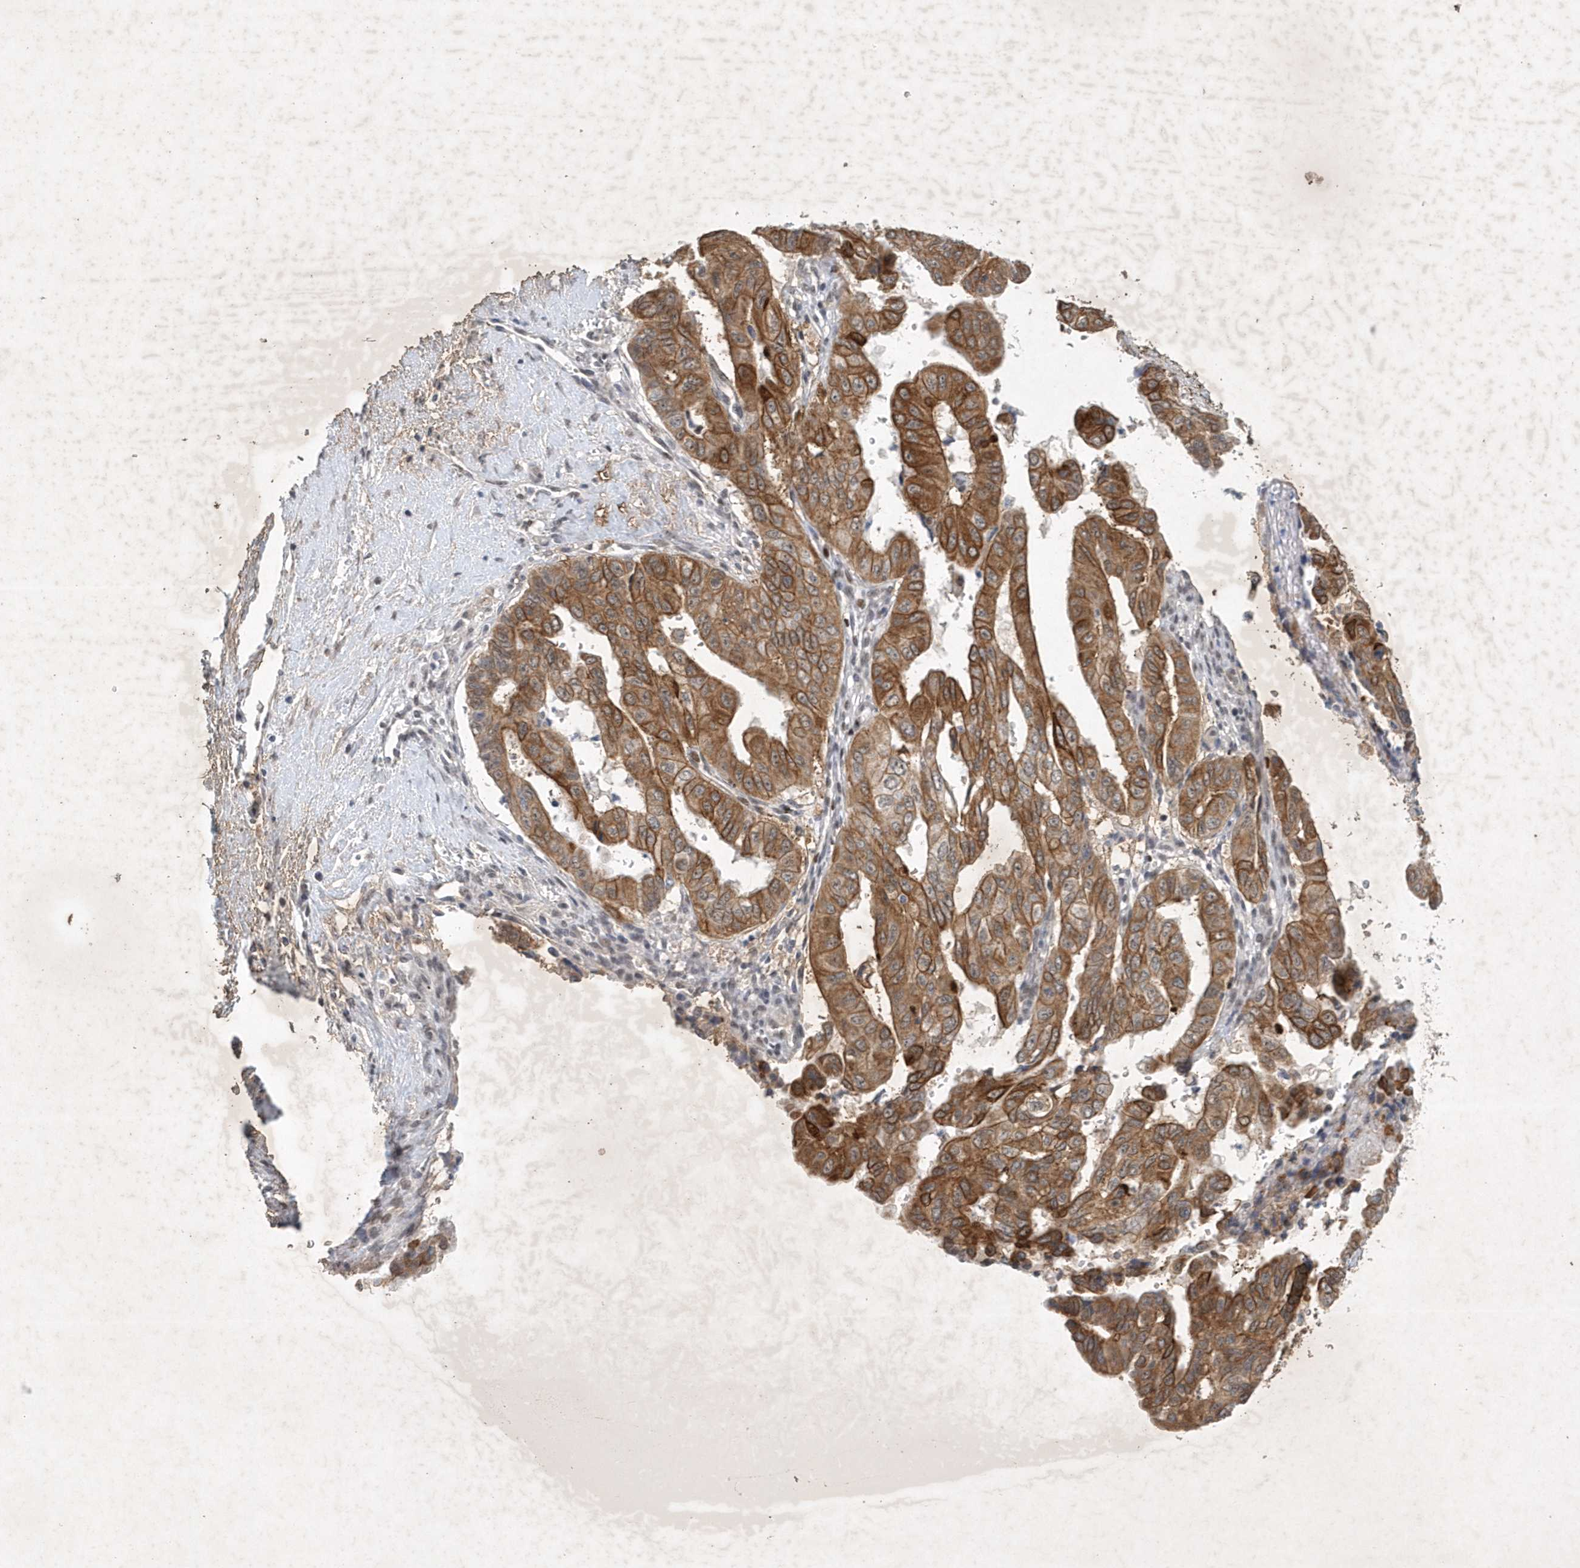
{"staining": {"intensity": "moderate", "quantity": ">75%", "location": "cytoplasmic/membranous"}, "tissue": "pancreatic cancer", "cell_type": "Tumor cells", "image_type": "cancer", "snomed": [{"axis": "morphology", "description": "Adenocarcinoma, NOS"}, {"axis": "topography", "description": "Pancreas"}], "caption": "Immunohistochemistry histopathology image of neoplastic tissue: human pancreatic cancer (adenocarcinoma) stained using IHC exhibits medium levels of moderate protein expression localized specifically in the cytoplasmic/membranous of tumor cells, appearing as a cytoplasmic/membranous brown color.", "gene": "ZBTB9", "patient": {"sex": "male", "age": 51}}